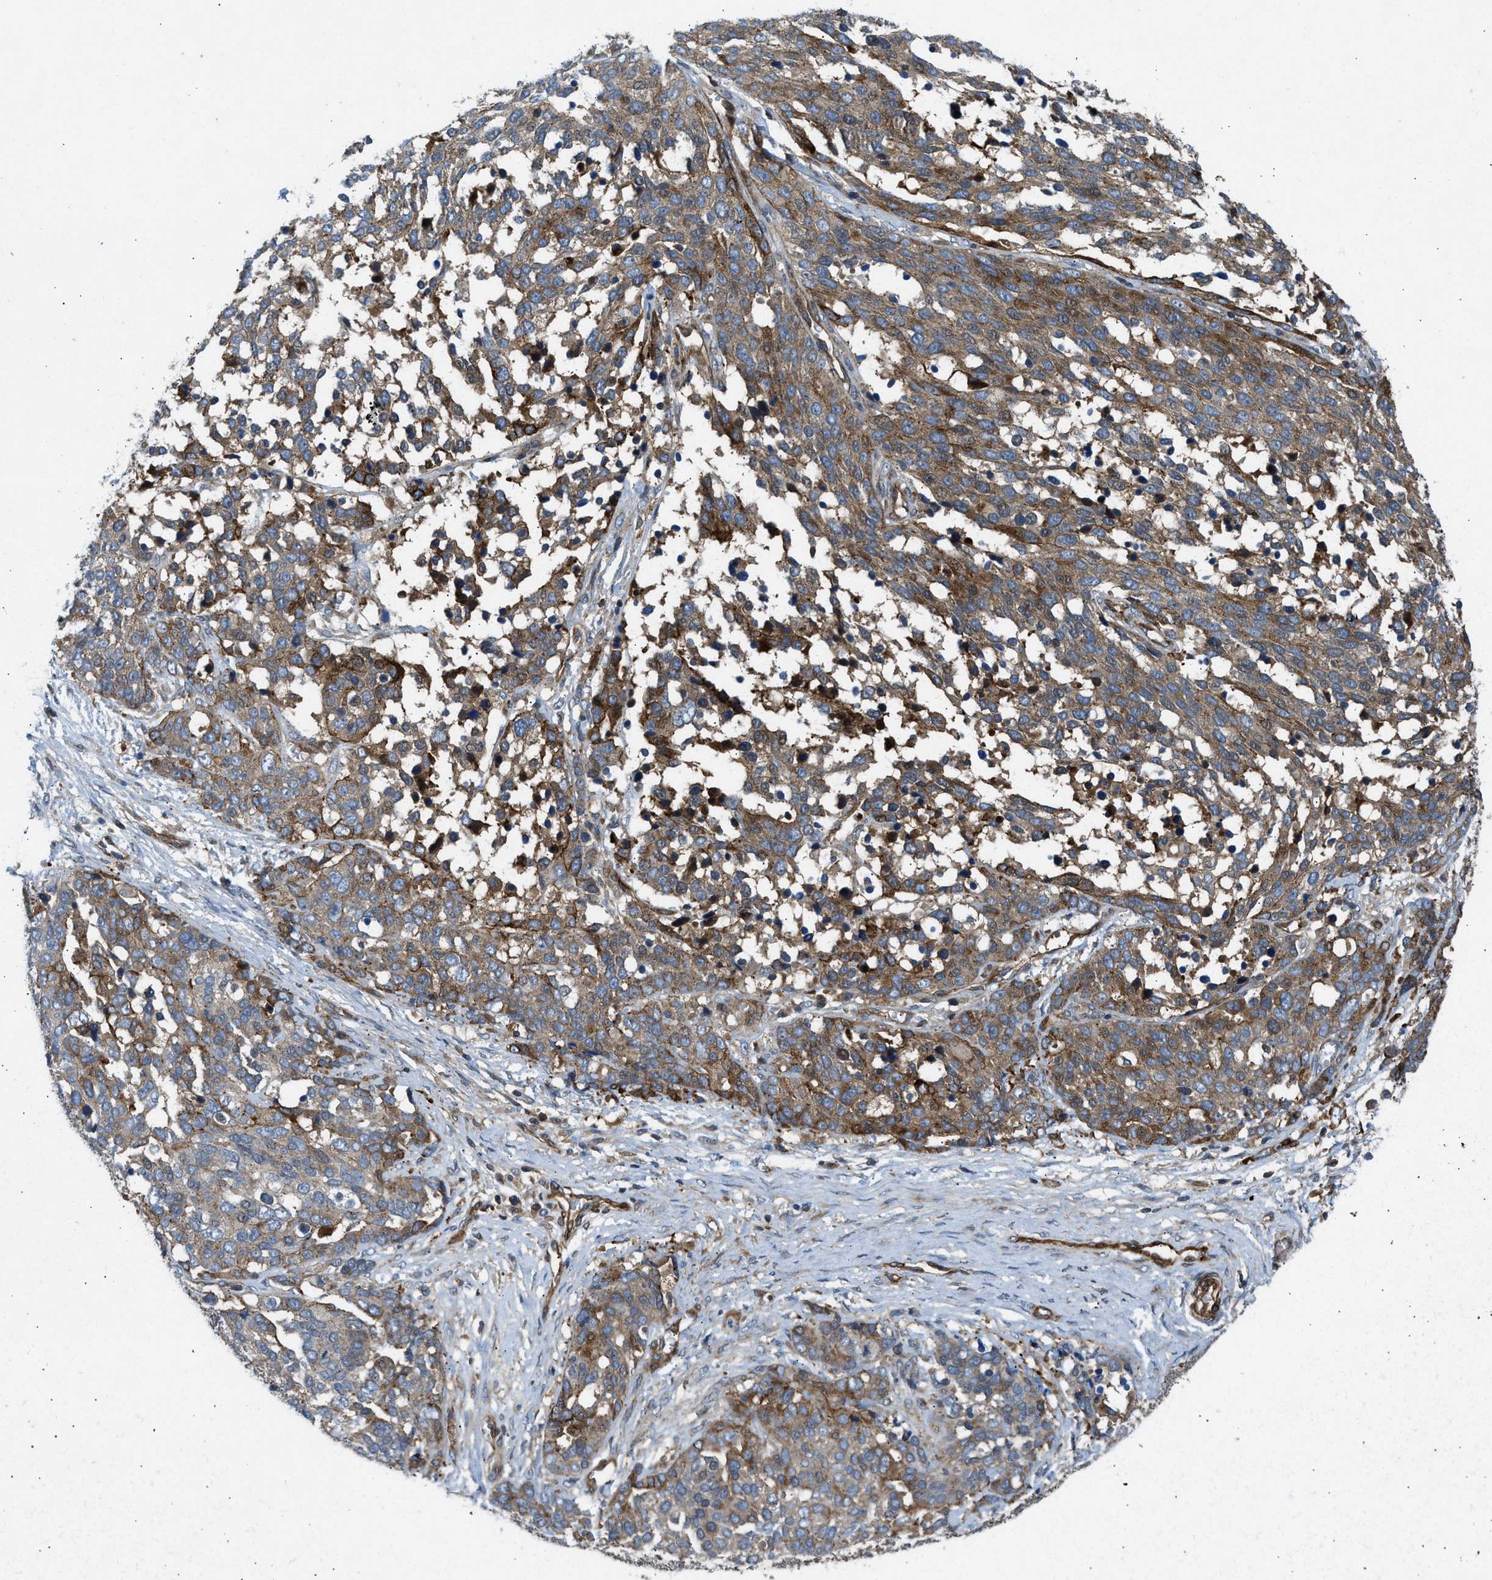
{"staining": {"intensity": "moderate", "quantity": ">75%", "location": "cytoplasmic/membranous"}, "tissue": "ovarian cancer", "cell_type": "Tumor cells", "image_type": "cancer", "snomed": [{"axis": "morphology", "description": "Cystadenocarcinoma, serous, NOS"}, {"axis": "topography", "description": "Ovary"}], "caption": "About >75% of tumor cells in human serous cystadenocarcinoma (ovarian) demonstrate moderate cytoplasmic/membranous protein expression as visualized by brown immunohistochemical staining.", "gene": "NYNRIN", "patient": {"sex": "female", "age": 44}}